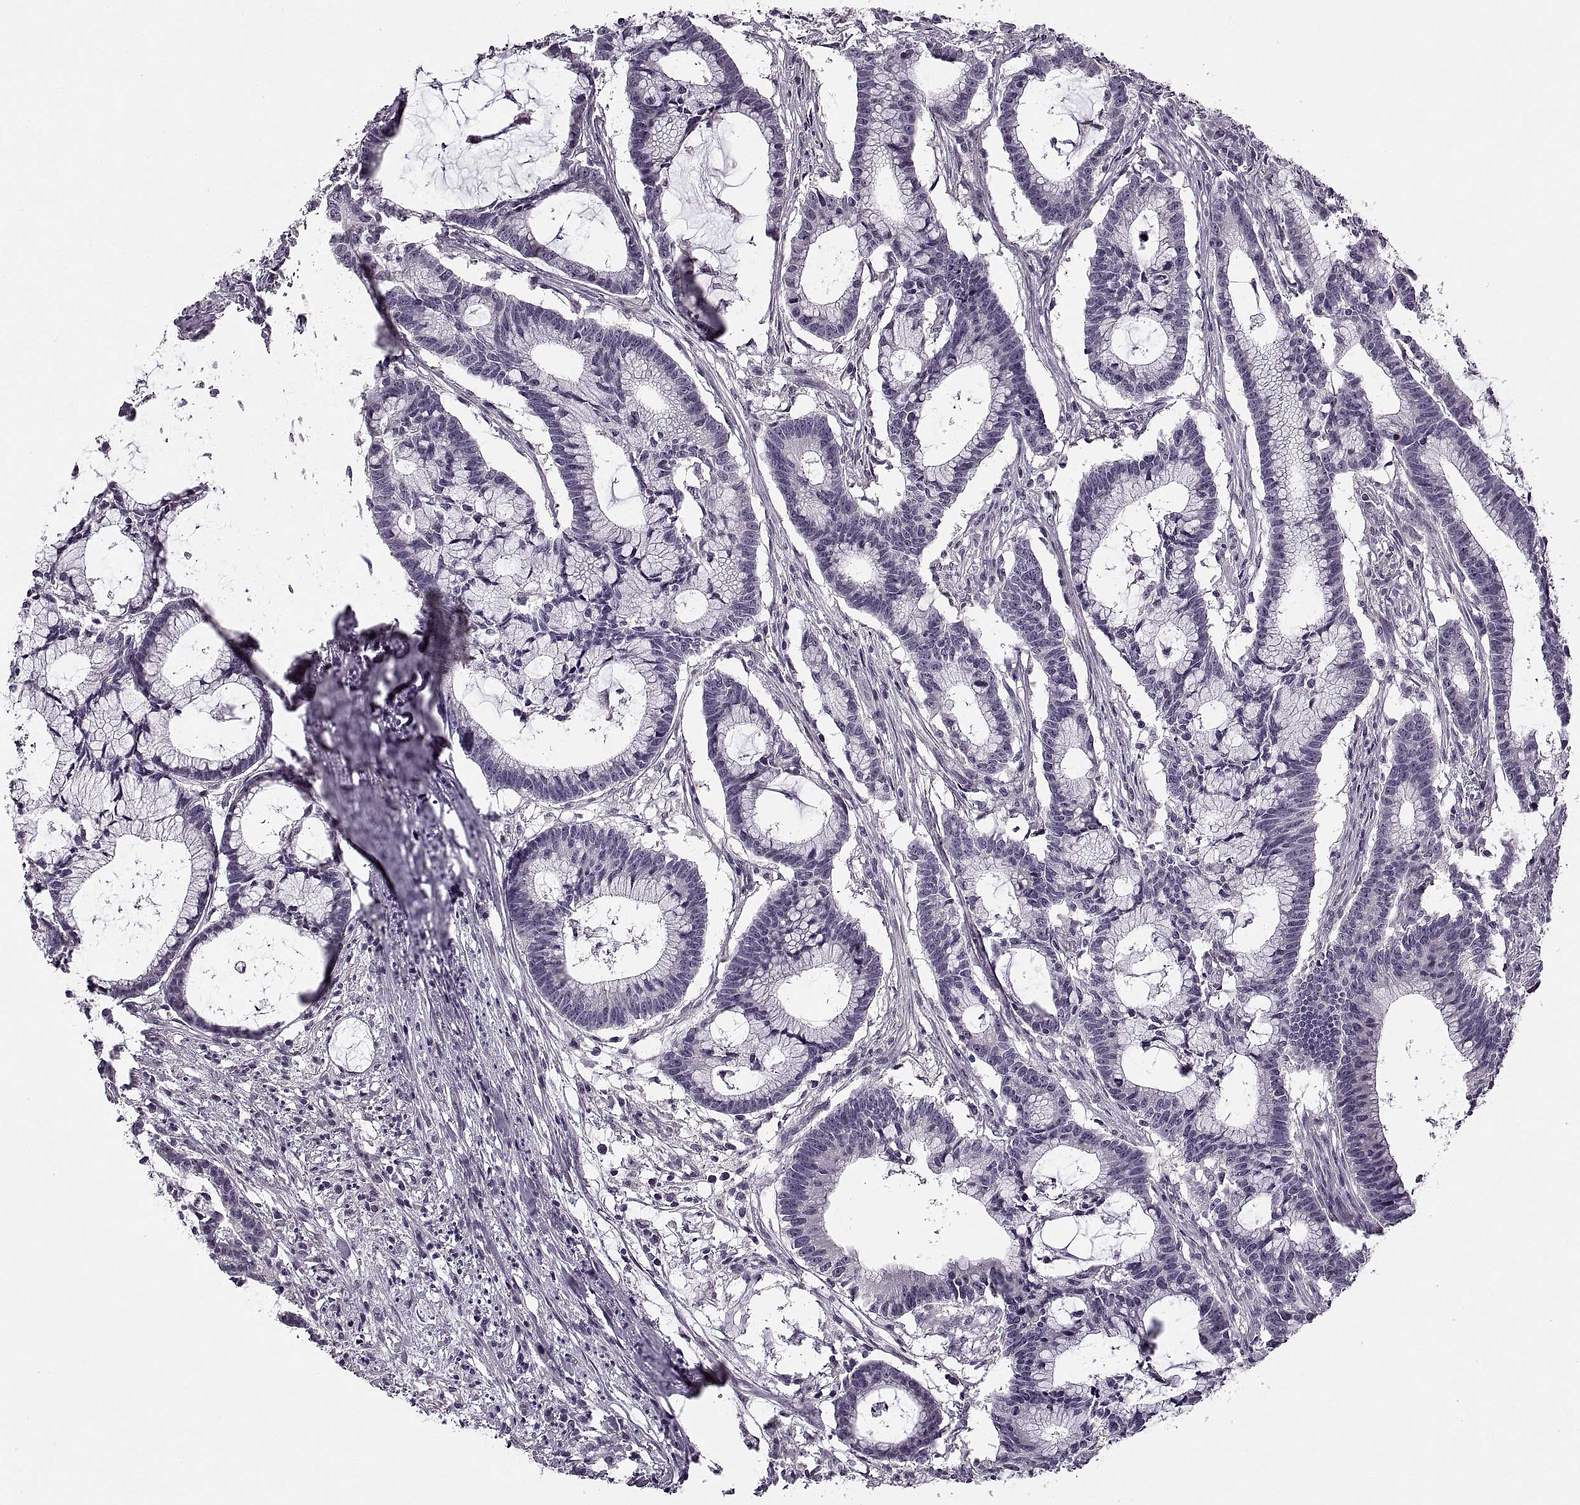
{"staining": {"intensity": "negative", "quantity": "none", "location": "none"}, "tissue": "colorectal cancer", "cell_type": "Tumor cells", "image_type": "cancer", "snomed": [{"axis": "morphology", "description": "Adenocarcinoma, NOS"}, {"axis": "topography", "description": "Colon"}], "caption": "Protein analysis of adenocarcinoma (colorectal) exhibits no significant expression in tumor cells.", "gene": "PAGE5", "patient": {"sex": "female", "age": 78}}